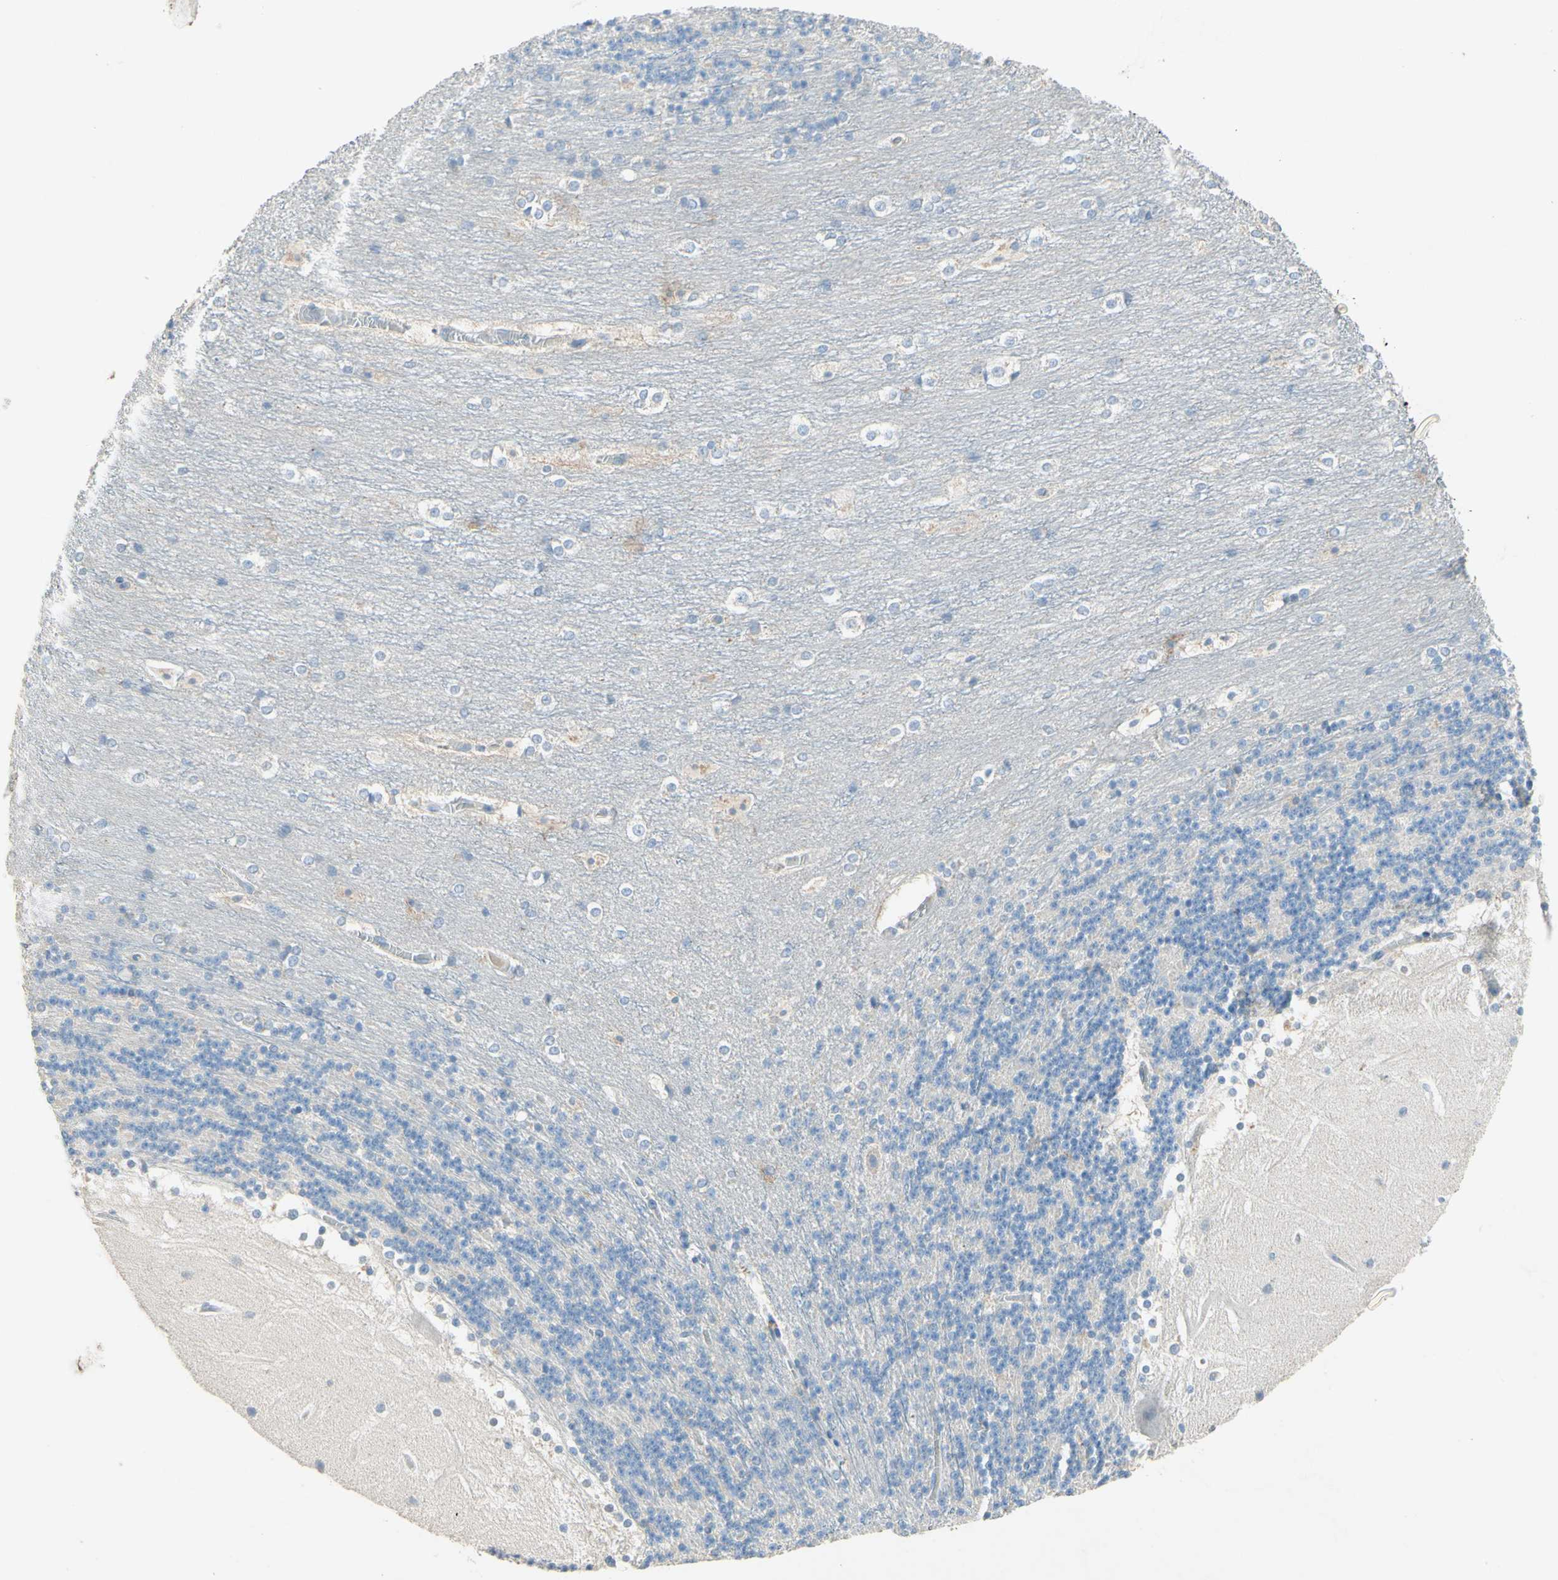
{"staining": {"intensity": "negative", "quantity": "none", "location": "none"}, "tissue": "cerebellum", "cell_type": "Cells in granular layer", "image_type": "normal", "snomed": [{"axis": "morphology", "description": "Normal tissue, NOS"}, {"axis": "topography", "description": "Cerebellum"}], "caption": "Histopathology image shows no protein staining in cells in granular layer of normal cerebellum. (Stains: DAB immunohistochemistry (IHC) with hematoxylin counter stain, Microscopy: brightfield microscopy at high magnification).", "gene": "NFKBIZ", "patient": {"sex": "female", "age": 19}}